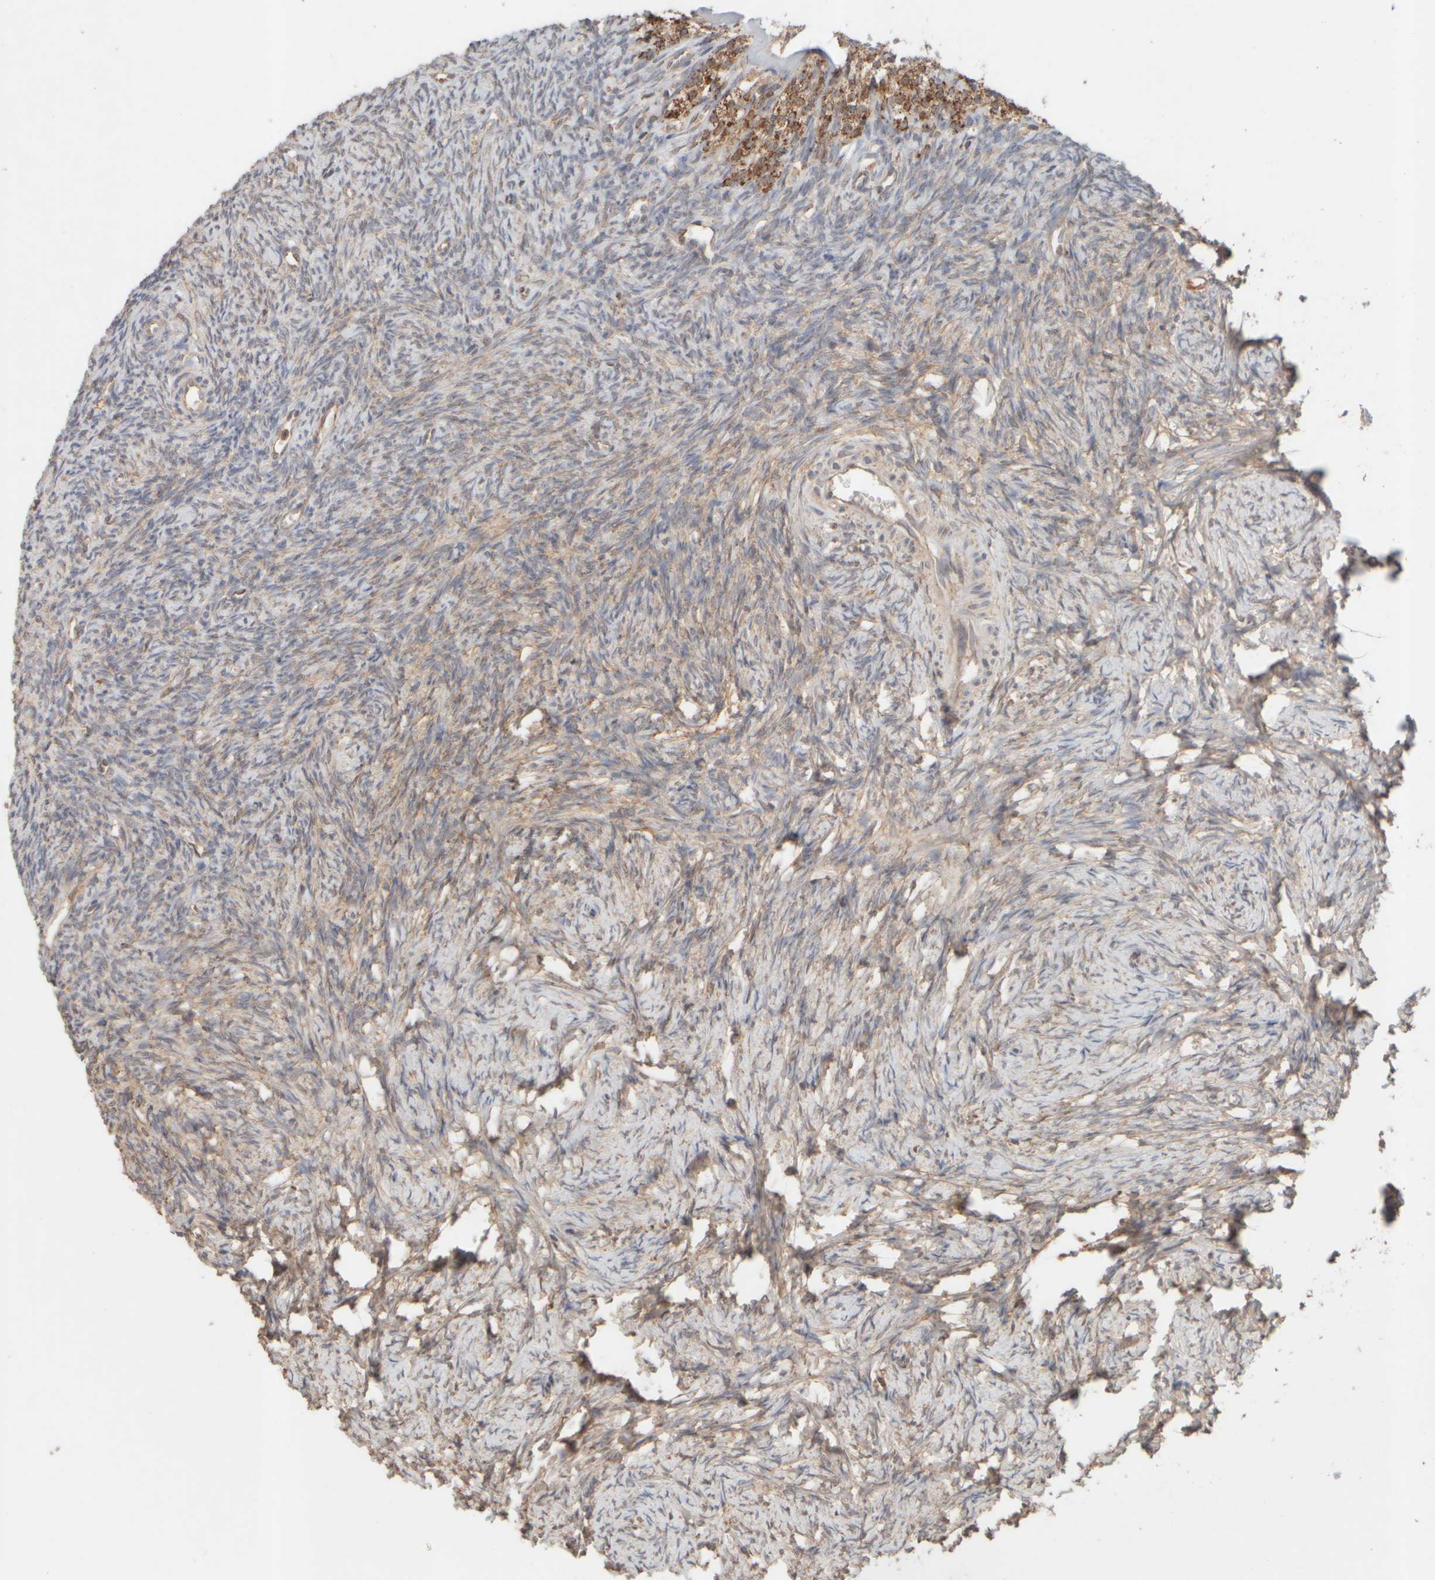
{"staining": {"intensity": "strong", "quantity": "25%-75%", "location": "cytoplasmic/membranous"}, "tissue": "ovary", "cell_type": "Follicle cells", "image_type": "normal", "snomed": [{"axis": "morphology", "description": "Normal tissue, NOS"}, {"axis": "topography", "description": "Ovary"}], "caption": "The photomicrograph displays staining of unremarkable ovary, revealing strong cytoplasmic/membranous protein staining (brown color) within follicle cells. (IHC, brightfield microscopy, high magnification).", "gene": "EIF2B3", "patient": {"sex": "female", "age": 34}}